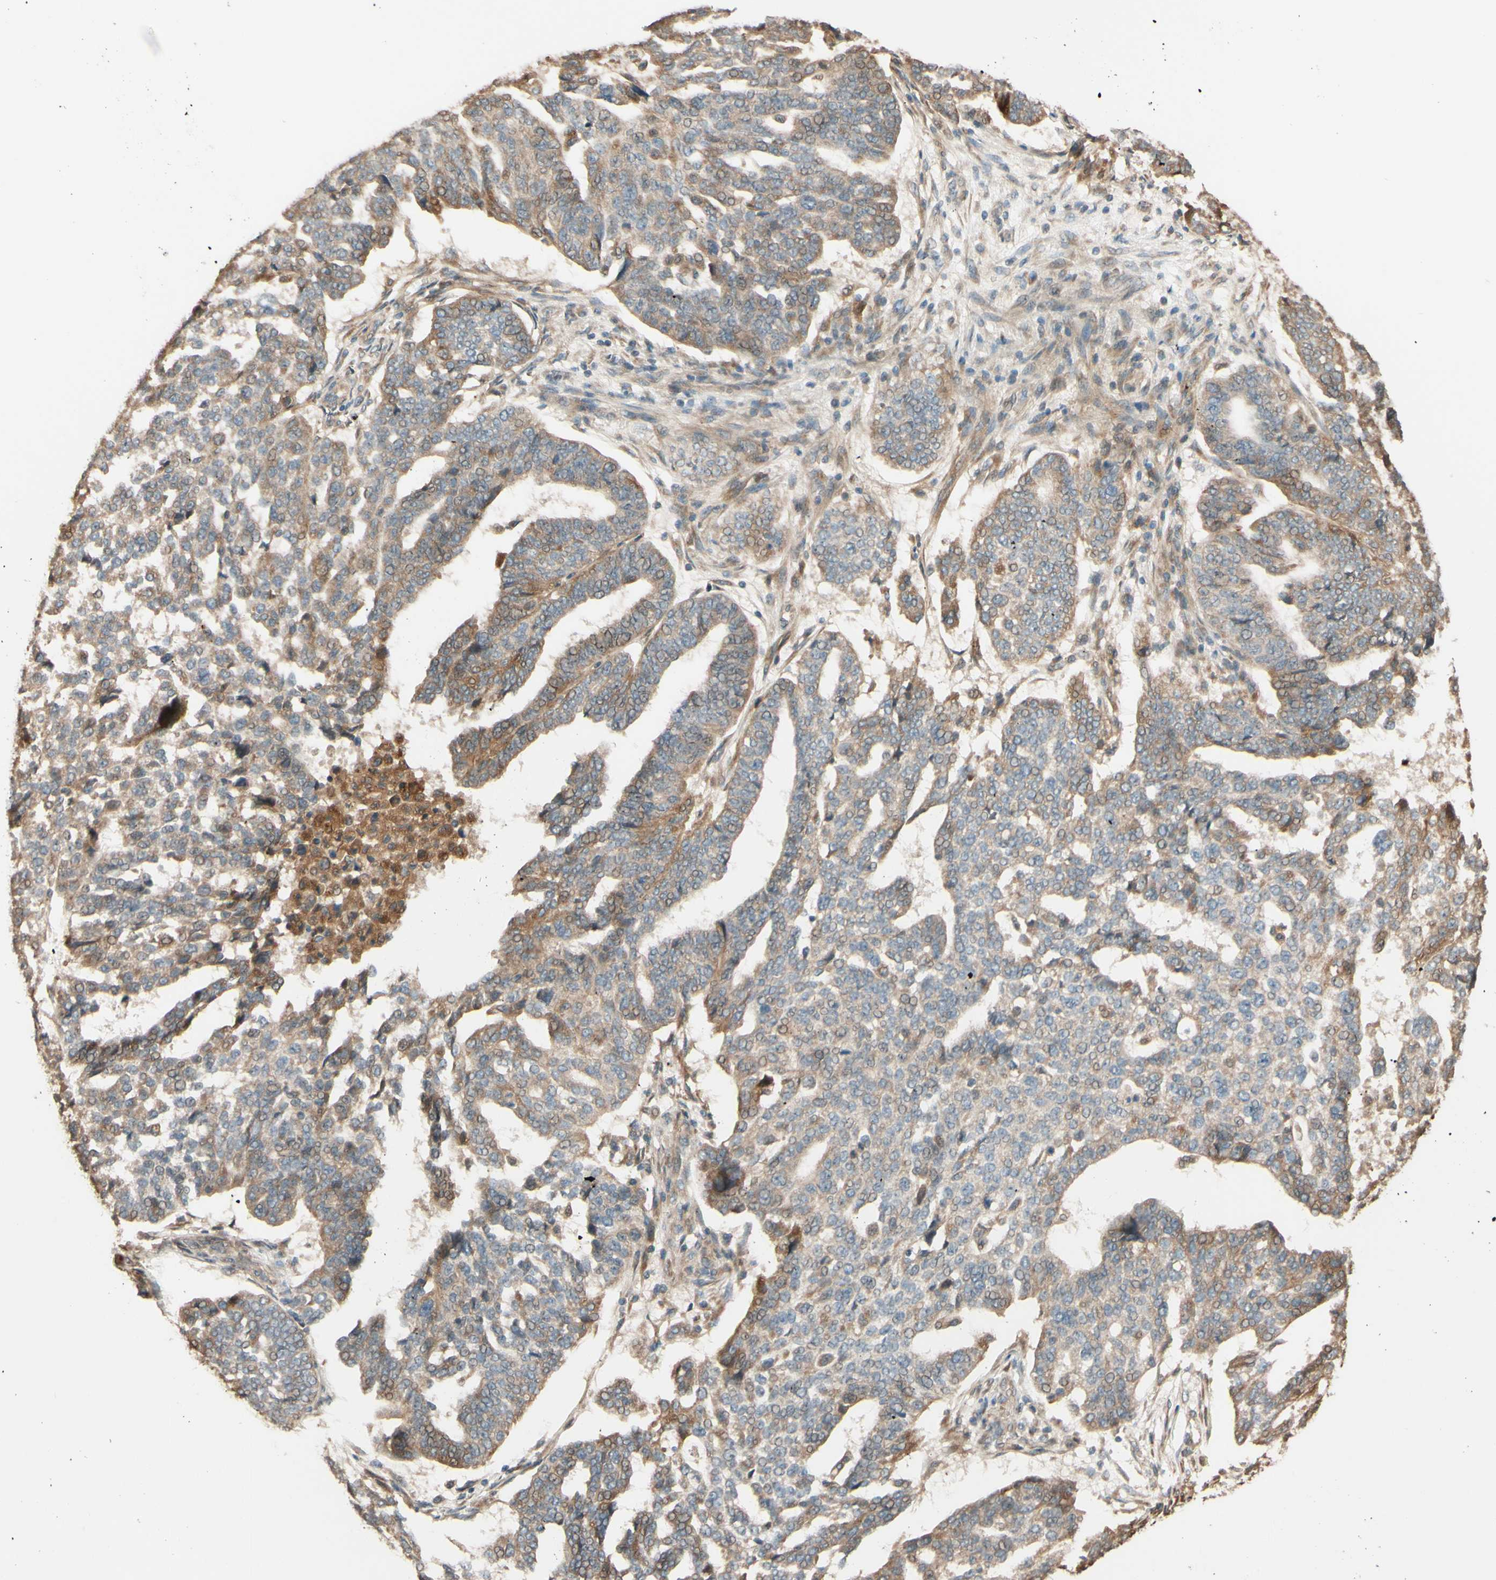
{"staining": {"intensity": "weak", "quantity": ">75%", "location": "cytoplasmic/membranous"}, "tissue": "ovarian cancer", "cell_type": "Tumor cells", "image_type": "cancer", "snomed": [{"axis": "morphology", "description": "Cystadenocarcinoma, serous, NOS"}, {"axis": "topography", "description": "Ovary"}], "caption": "Brown immunohistochemical staining in human ovarian cancer shows weak cytoplasmic/membranous staining in approximately >75% of tumor cells. (DAB IHC with brightfield microscopy, high magnification).", "gene": "RNF19A", "patient": {"sex": "female", "age": 59}}